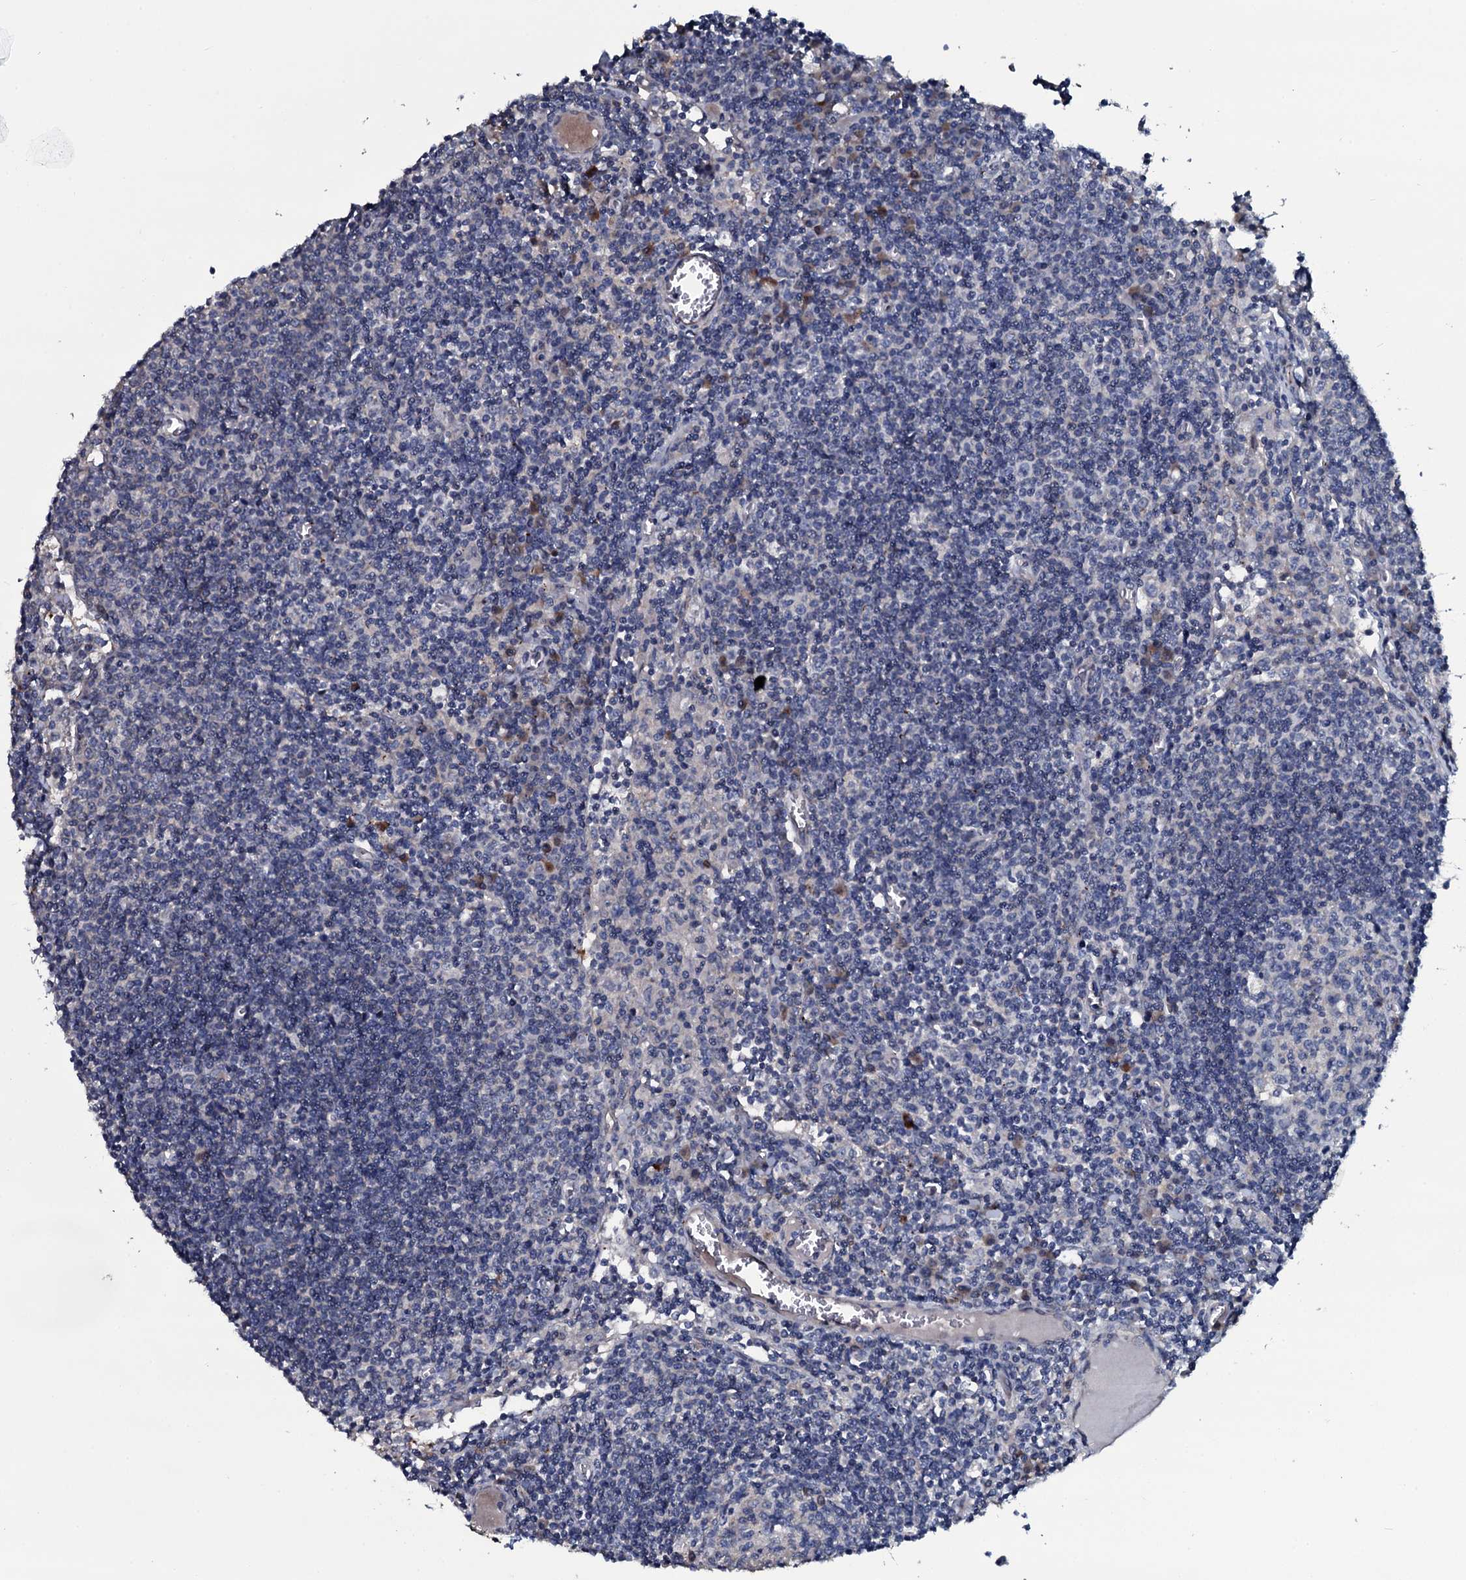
{"staining": {"intensity": "negative", "quantity": "none", "location": "none"}, "tissue": "lymph node", "cell_type": "Germinal center cells", "image_type": "normal", "snomed": [{"axis": "morphology", "description": "Normal tissue, NOS"}, {"axis": "topography", "description": "Lymph node"}], "caption": "A micrograph of human lymph node is negative for staining in germinal center cells. (DAB (3,3'-diaminobenzidine) immunohistochemistry with hematoxylin counter stain).", "gene": "IL12B", "patient": {"sex": "female", "age": 55}}